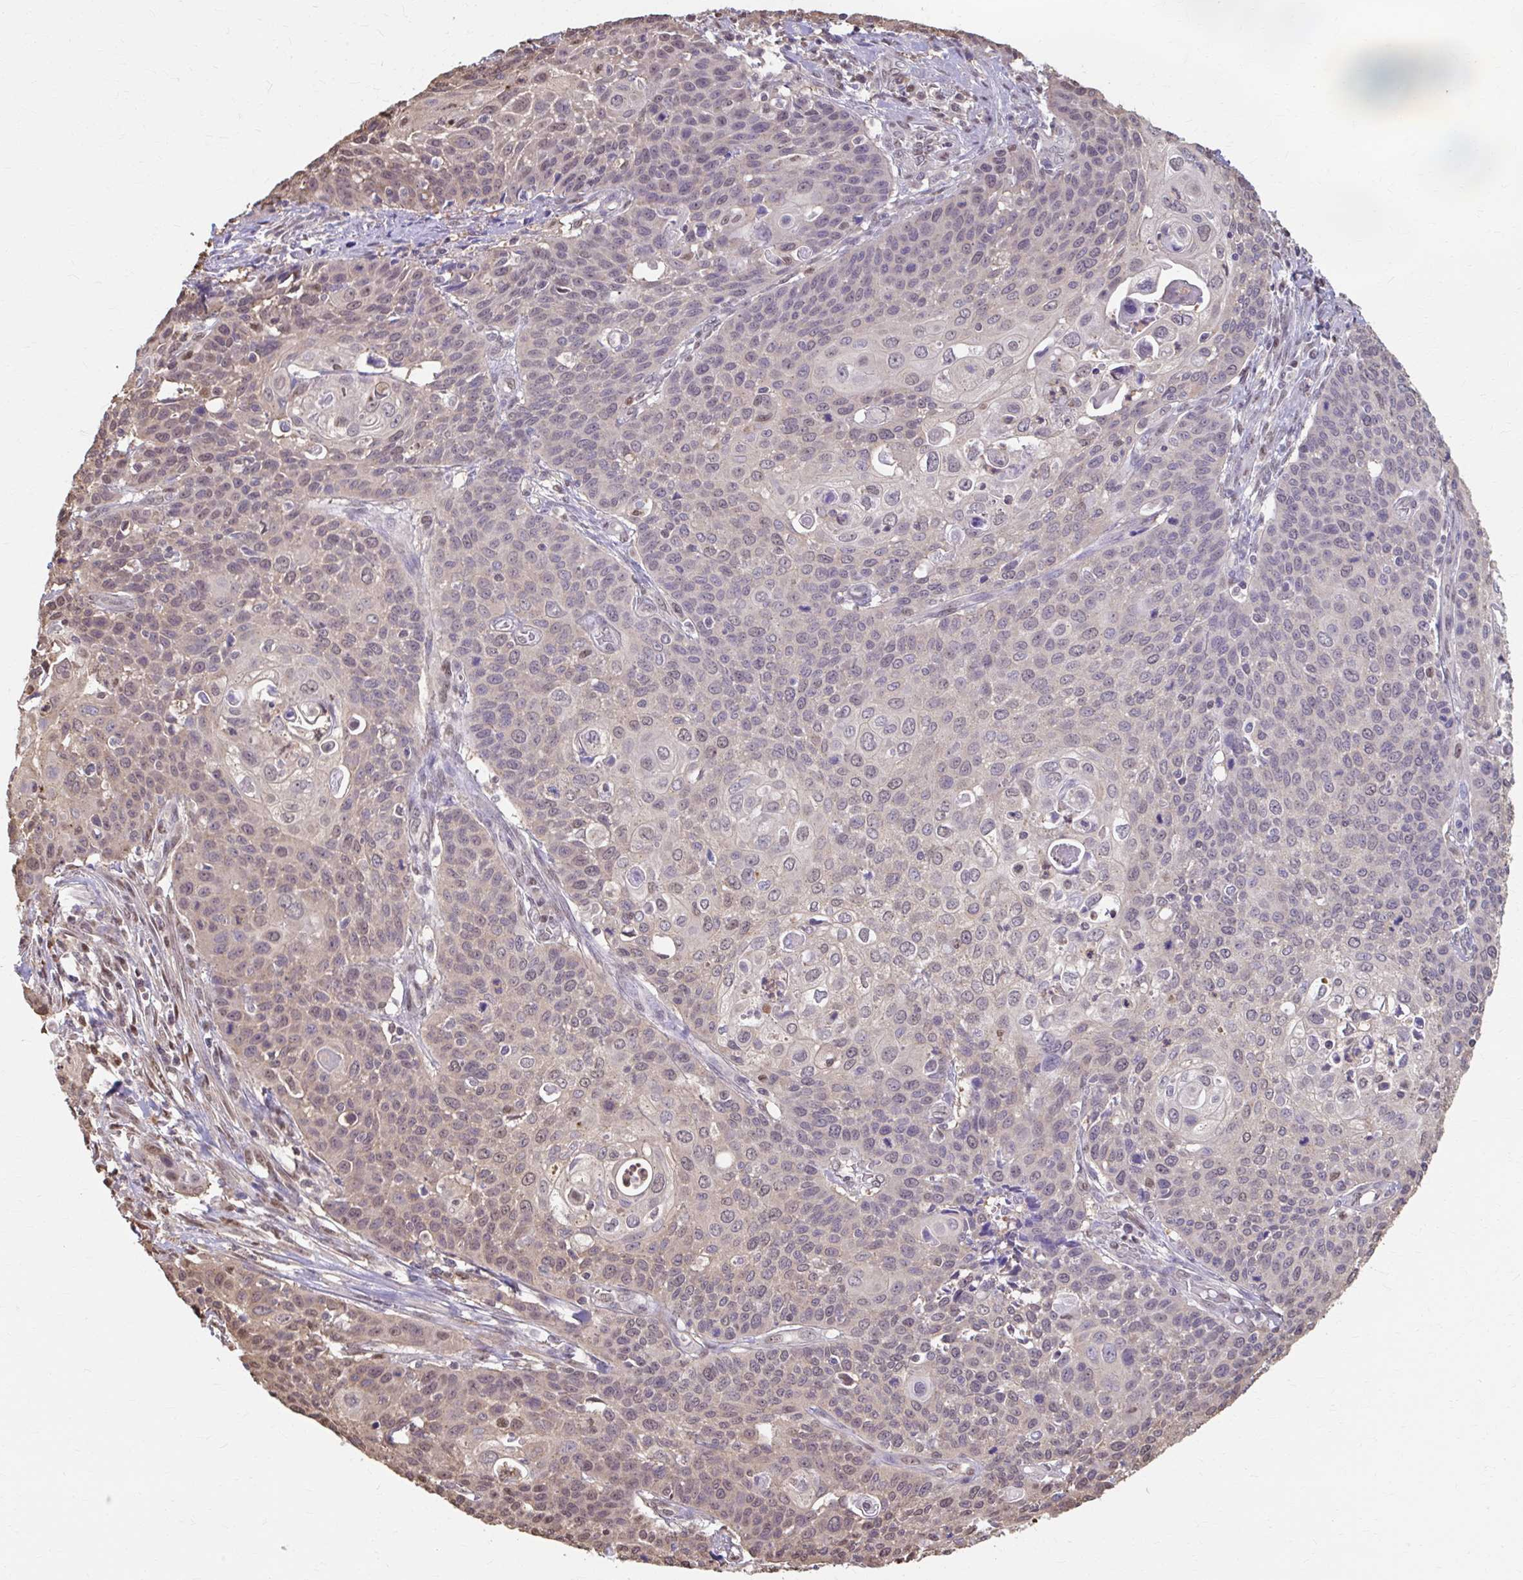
{"staining": {"intensity": "weak", "quantity": "<25%", "location": "nuclear"}, "tissue": "cervical cancer", "cell_type": "Tumor cells", "image_type": "cancer", "snomed": [{"axis": "morphology", "description": "Squamous cell carcinoma, NOS"}, {"axis": "topography", "description": "Cervix"}], "caption": "DAB (3,3'-diaminobenzidine) immunohistochemical staining of cervical squamous cell carcinoma reveals no significant positivity in tumor cells. Brightfield microscopy of IHC stained with DAB (brown) and hematoxylin (blue), captured at high magnification.", "gene": "ING4", "patient": {"sex": "female", "age": 65}}